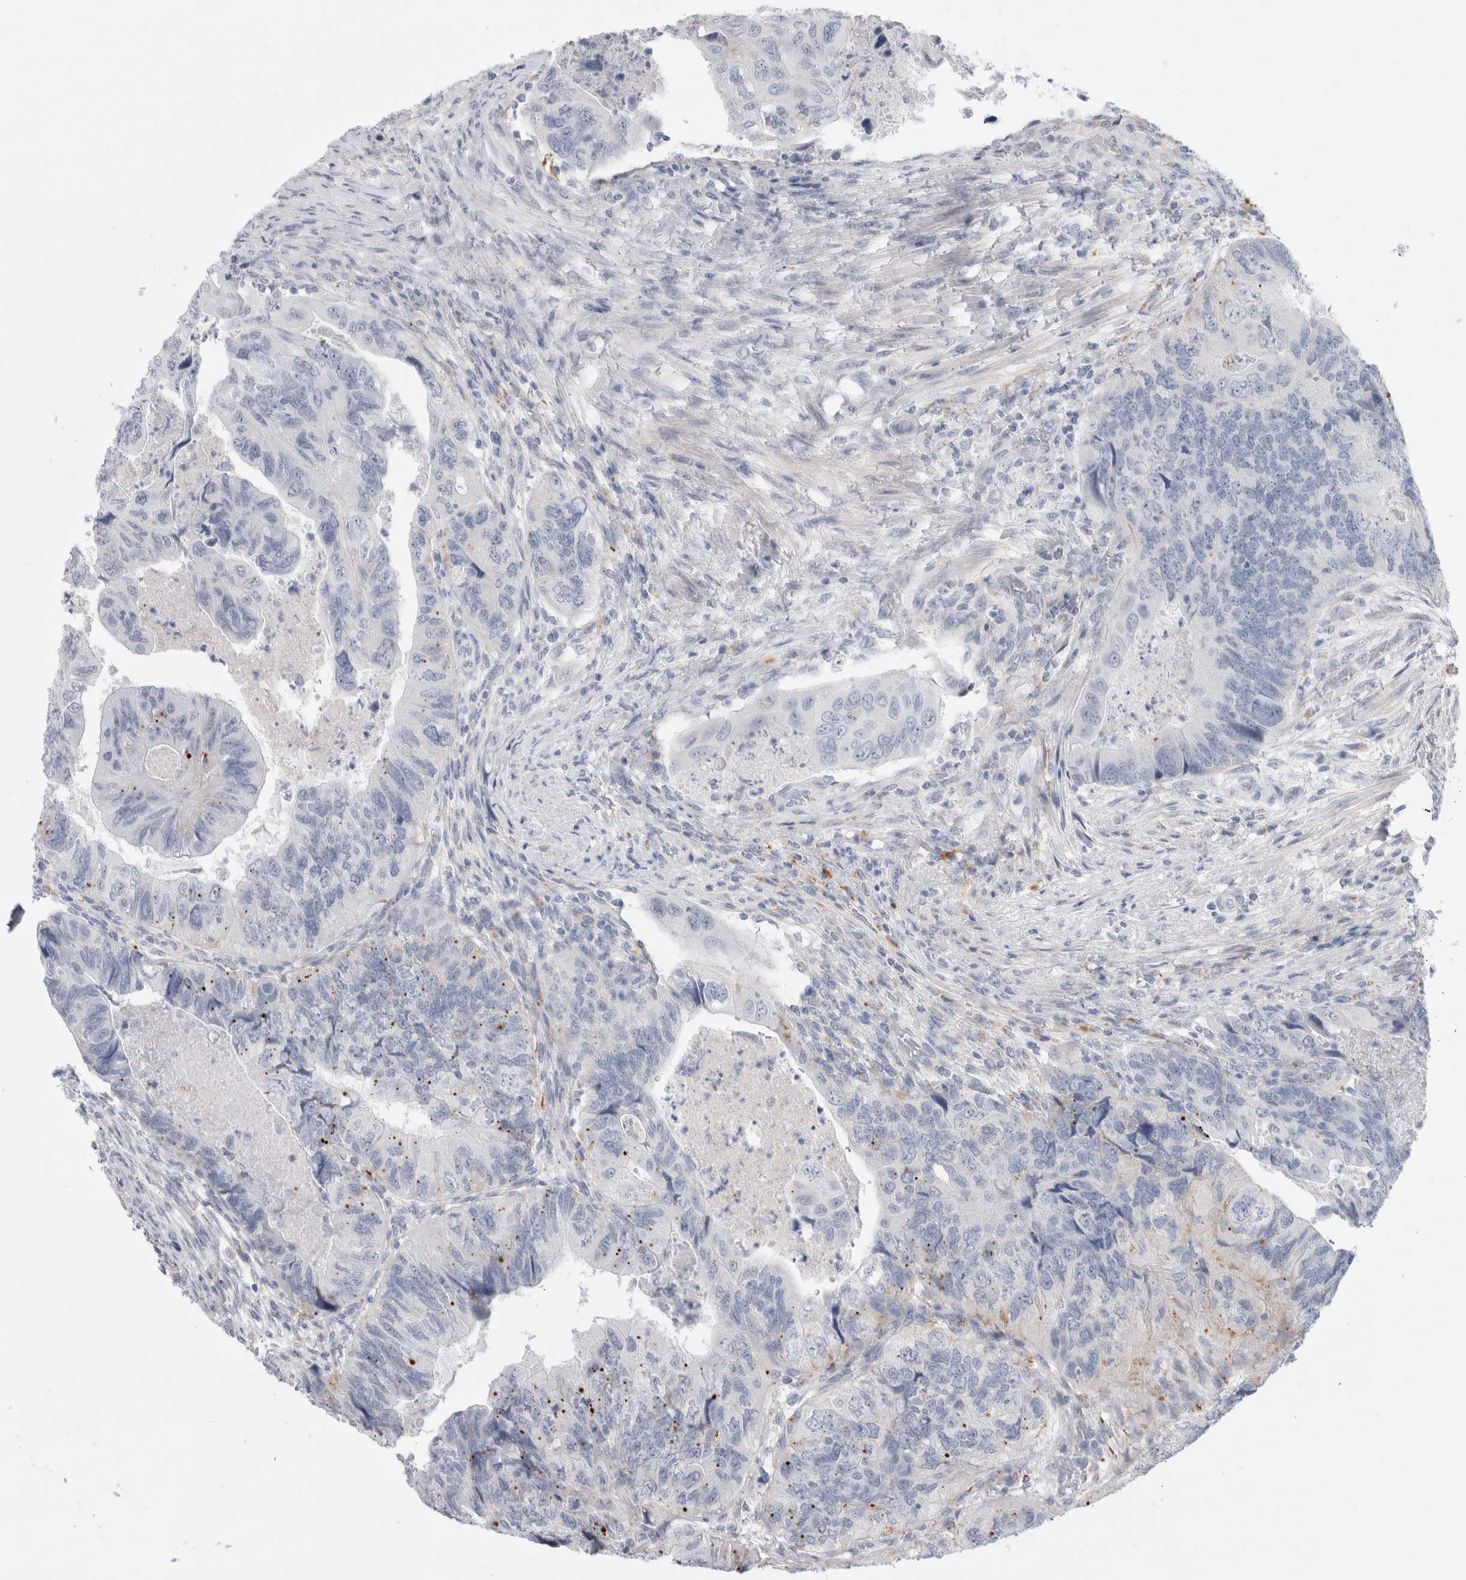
{"staining": {"intensity": "negative", "quantity": "none", "location": "none"}, "tissue": "colorectal cancer", "cell_type": "Tumor cells", "image_type": "cancer", "snomed": [{"axis": "morphology", "description": "Adenocarcinoma, NOS"}, {"axis": "topography", "description": "Rectum"}], "caption": "Tumor cells are negative for protein expression in human colorectal cancer (adenocarcinoma). (Brightfield microscopy of DAB (3,3'-diaminobenzidine) immunohistochemistry at high magnification).", "gene": "ANKMY1", "patient": {"sex": "male", "age": 63}}